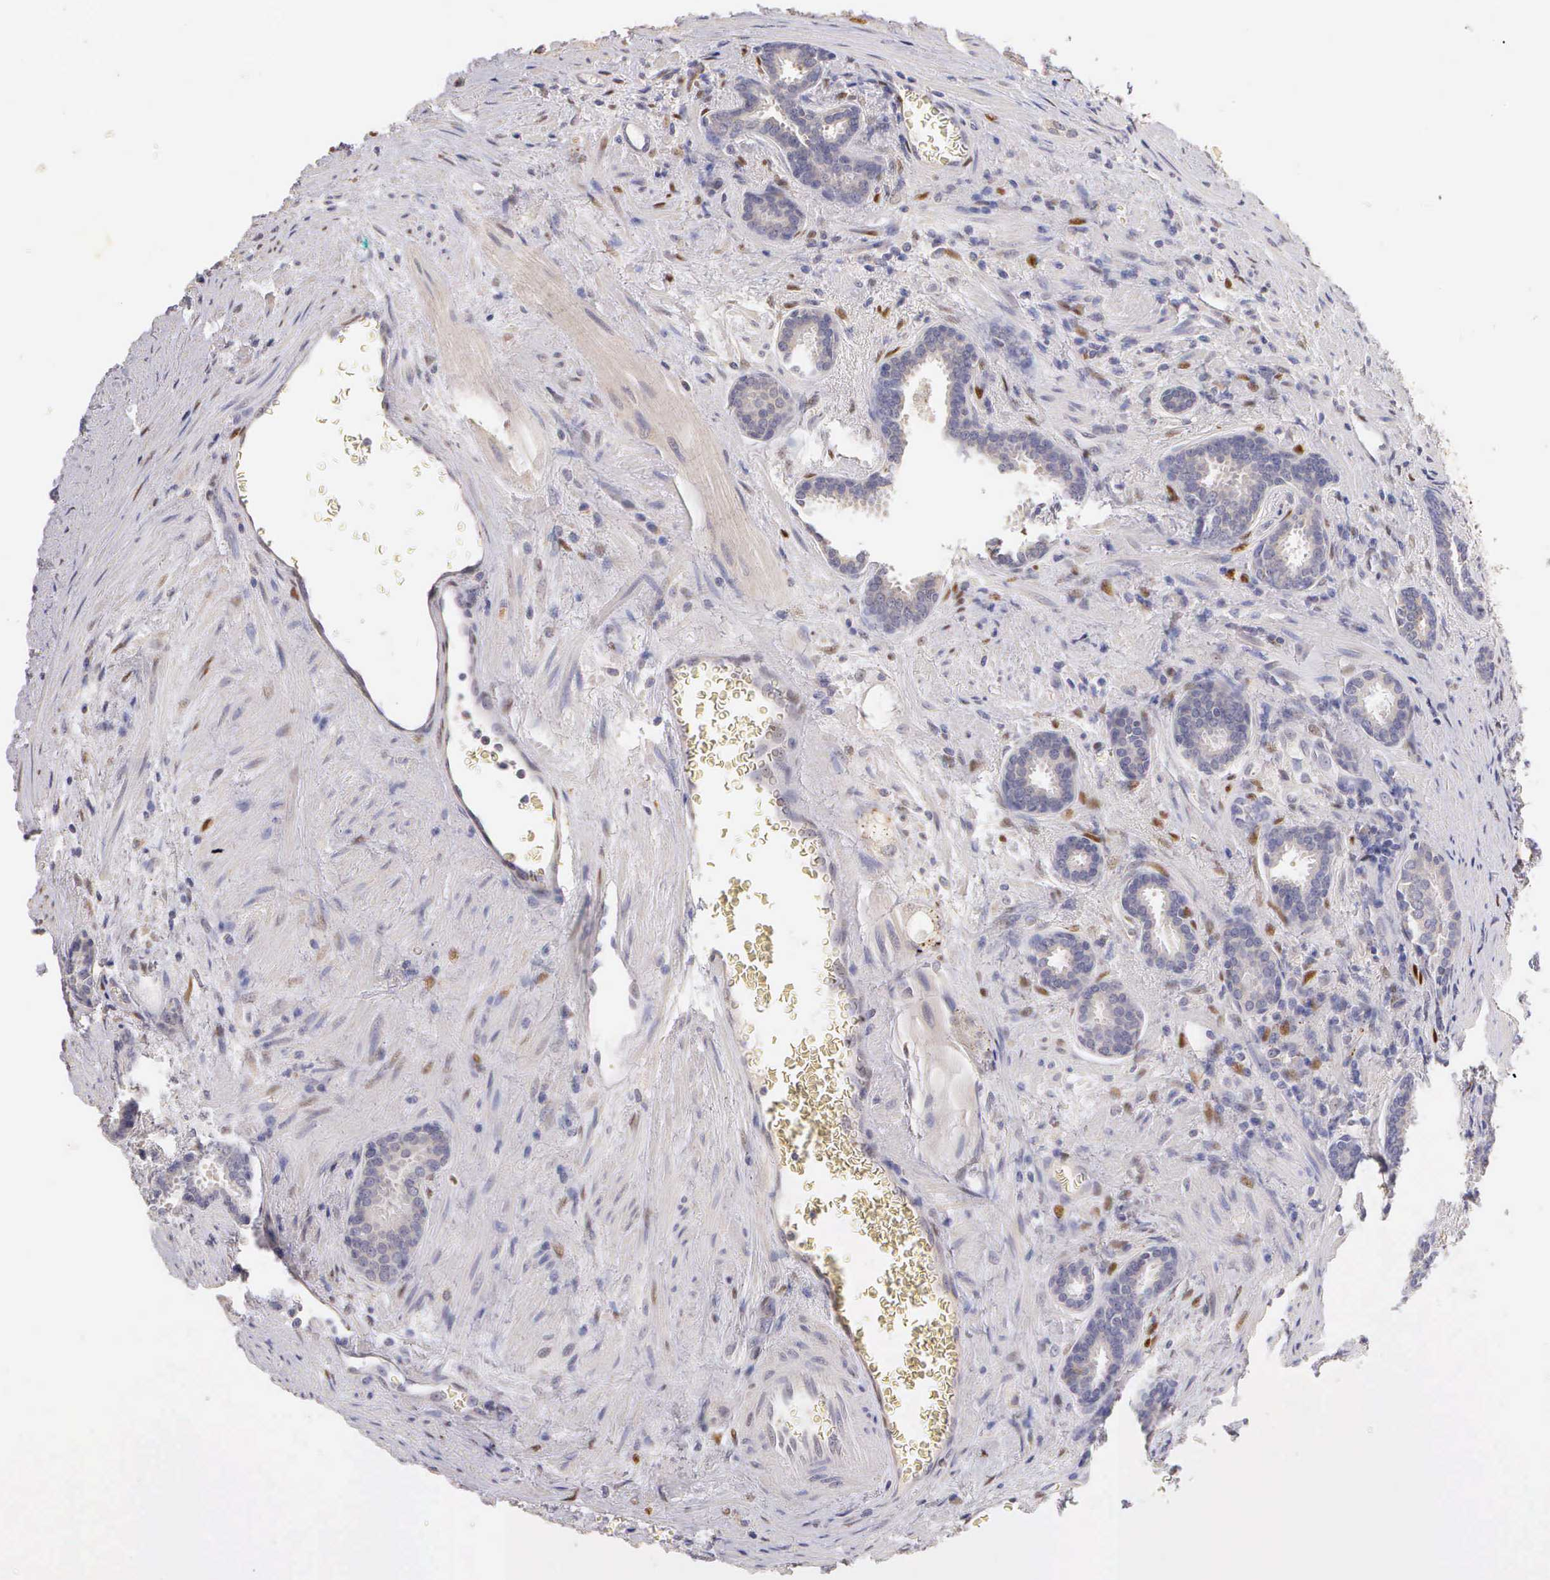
{"staining": {"intensity": "weak", "quantity": ">75%", "location": "cytoplasmic/membranous"}, "tissue": "prostate cancer", "cell_type": "Tumor cells", "image_type": "cancer", "snomed": [{"axis": "morphology", "description": "Adenocarcinoma, Medium grade"}, {"axis": "topography", "description": "Prostate"}], "caption": "Immunohistochemical staining of human prostate adenocarcinoma (medium-grade) demonstrates low levels of weak cytoplasmic/membranous positivity in about >75% of tumor cells. The staining is performed using DAB brown chromogen to label protein expression. The nuclei are counter-stained blue using hematoxylin.", "gene": "ESR1", "patient": {"sex": "male", "age": 68}}